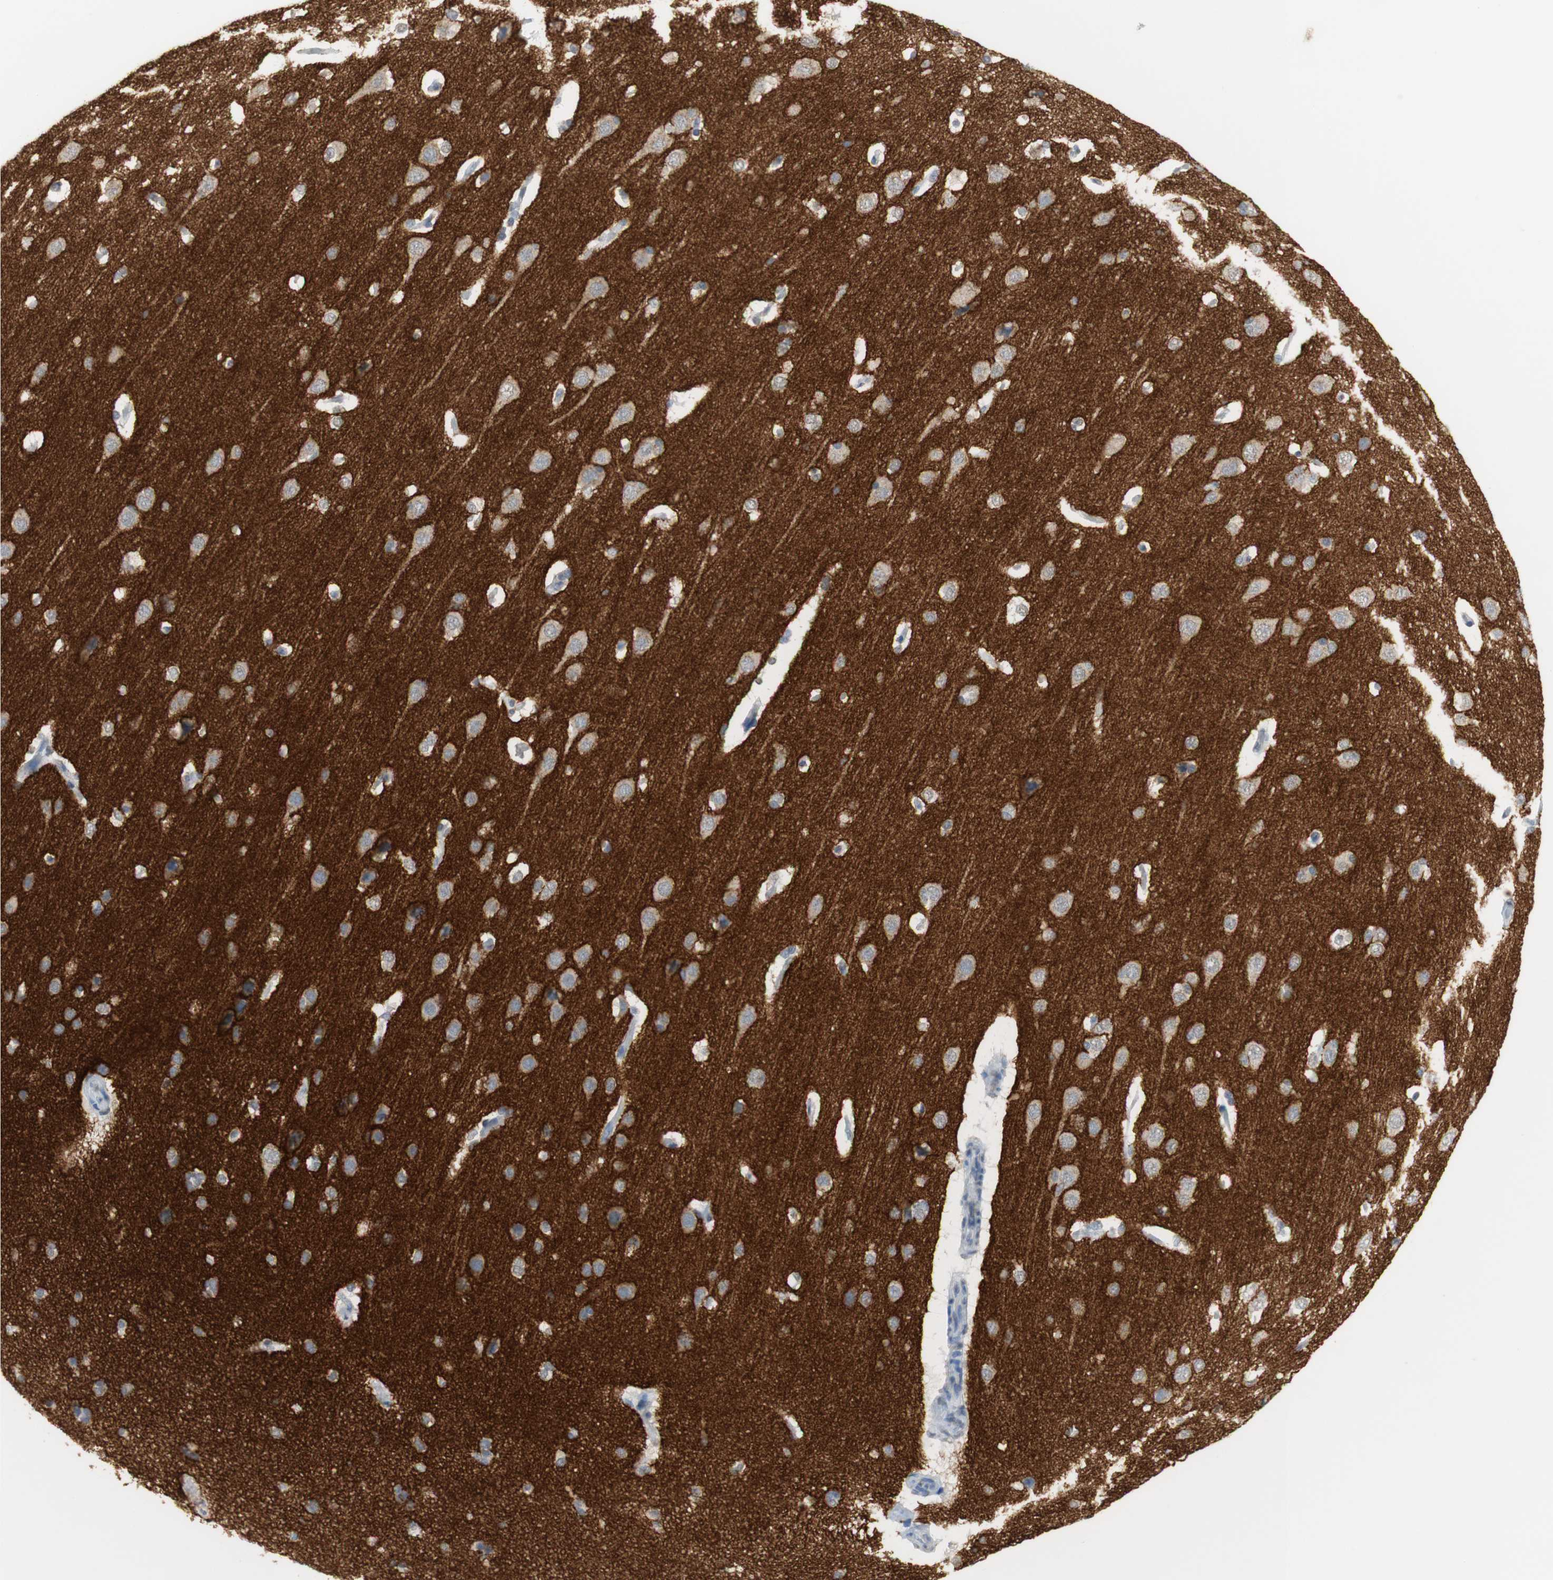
{"staining": {"intensity": "negative", "quantity": "none", "location": "none"}, "tissue": "cerebral cortex", "cell_type": "Endothelial cells", "image_type": "normal", "snomed": [{"axis": "morphology", "description": "Normal tissue, NOS"}, {"axis": "topography", "description": "Cerebral cortex"}], "caption": "Image shows no significant protein expression in endothelial cells of normal cerebral cortex.", "gene": "L1CAM", "patient": {"sex": "male", "age": 62}}